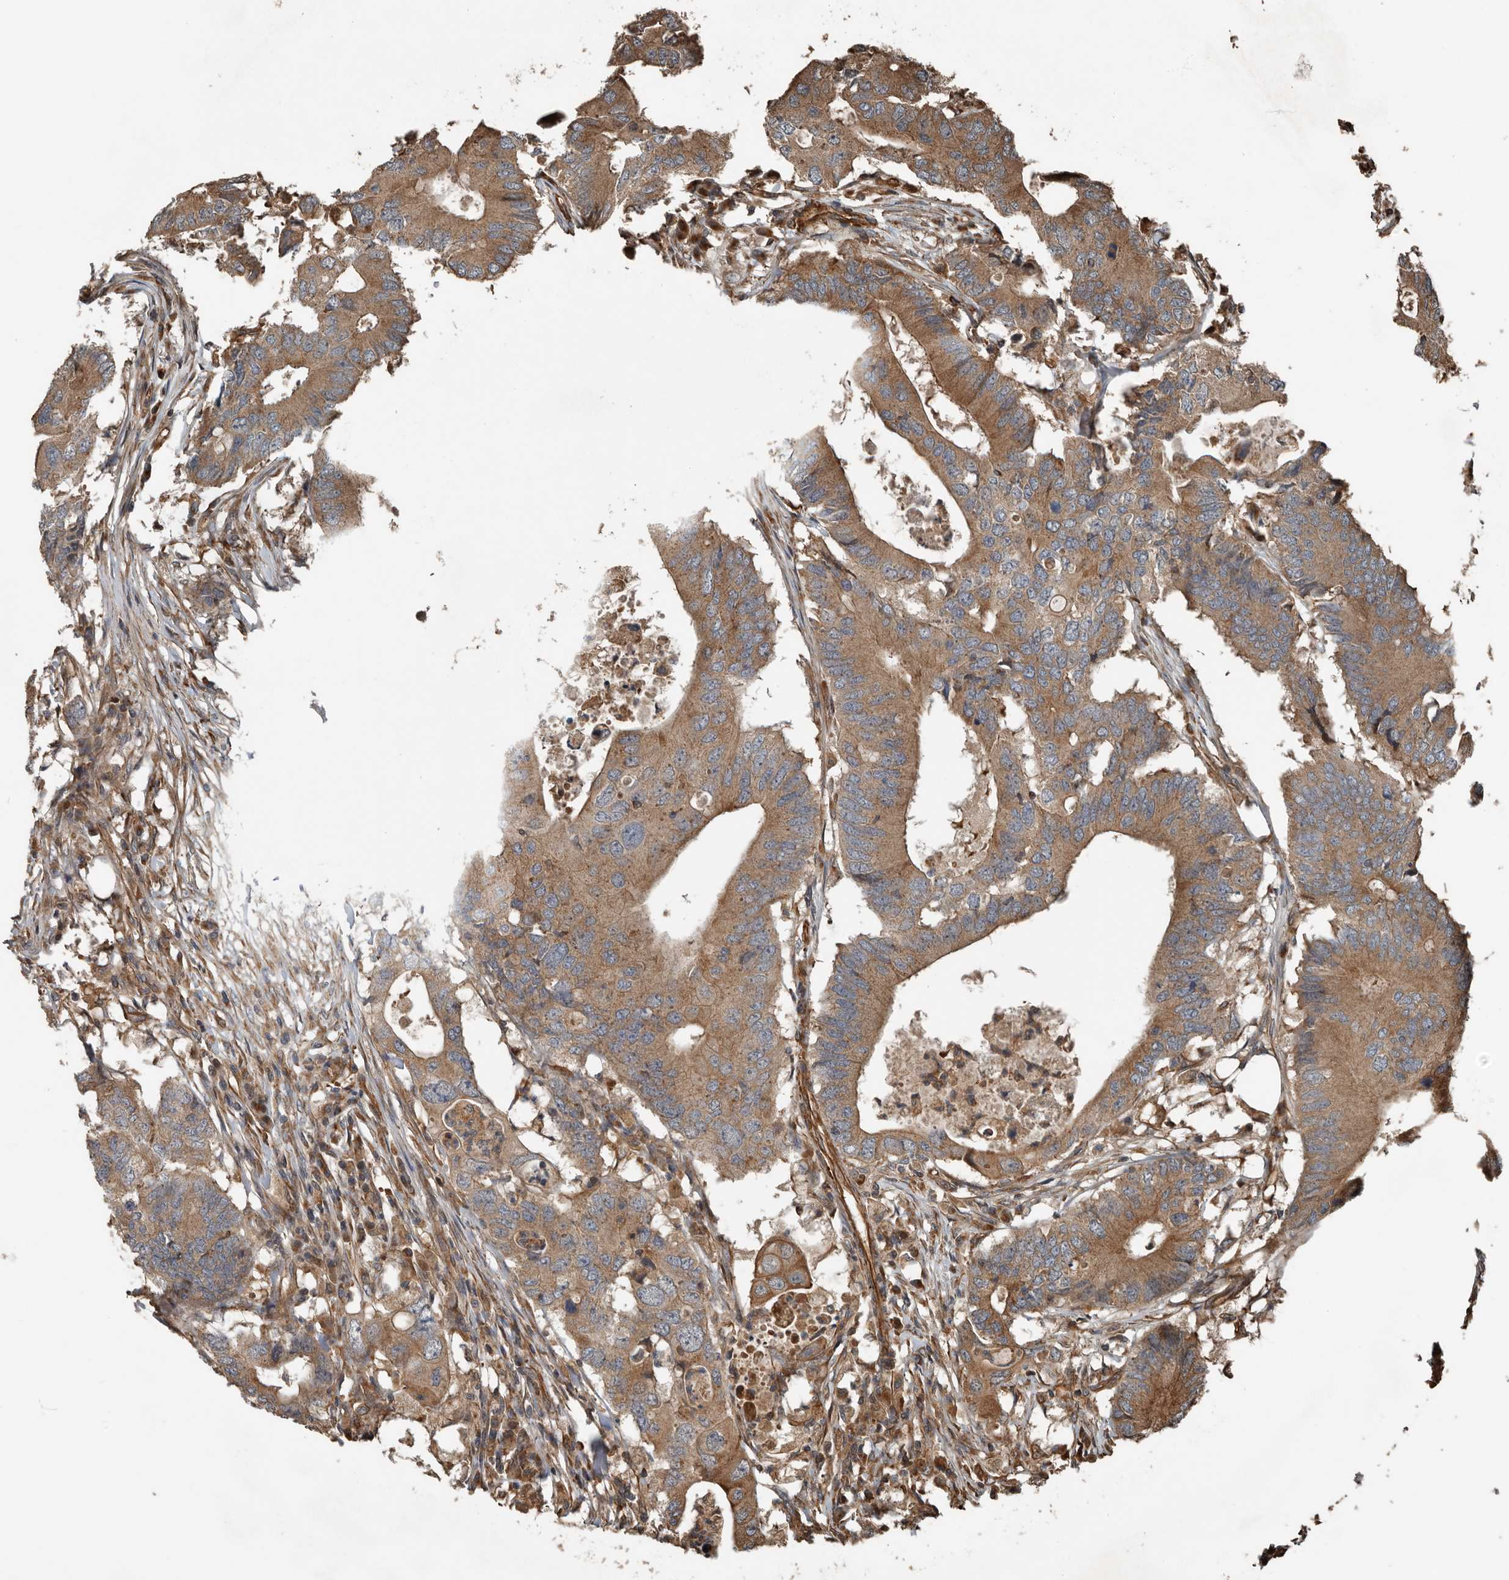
{"staining": {"intensity": "moderate", "quantity": ">75%", "location": "cytoplasmic/membranous"}, "tissue": "colorectal cancer", "cell_type": "Tumor cells", "image_type": "cancer", "snomed": [{"axis": "morphology", "description": "Adenocarcinoma, NOS"}, {"axis": "topography", "description": "Colon"}], "caption": "An IHC image of neoplastic tissue is shown. Protein staining in brown shows moderate cytoplasmic/membranous positivity in colorectal cancer within tumor cells.", "gene": "YOD1", "patient": {"sex": "male", "age": 71}}